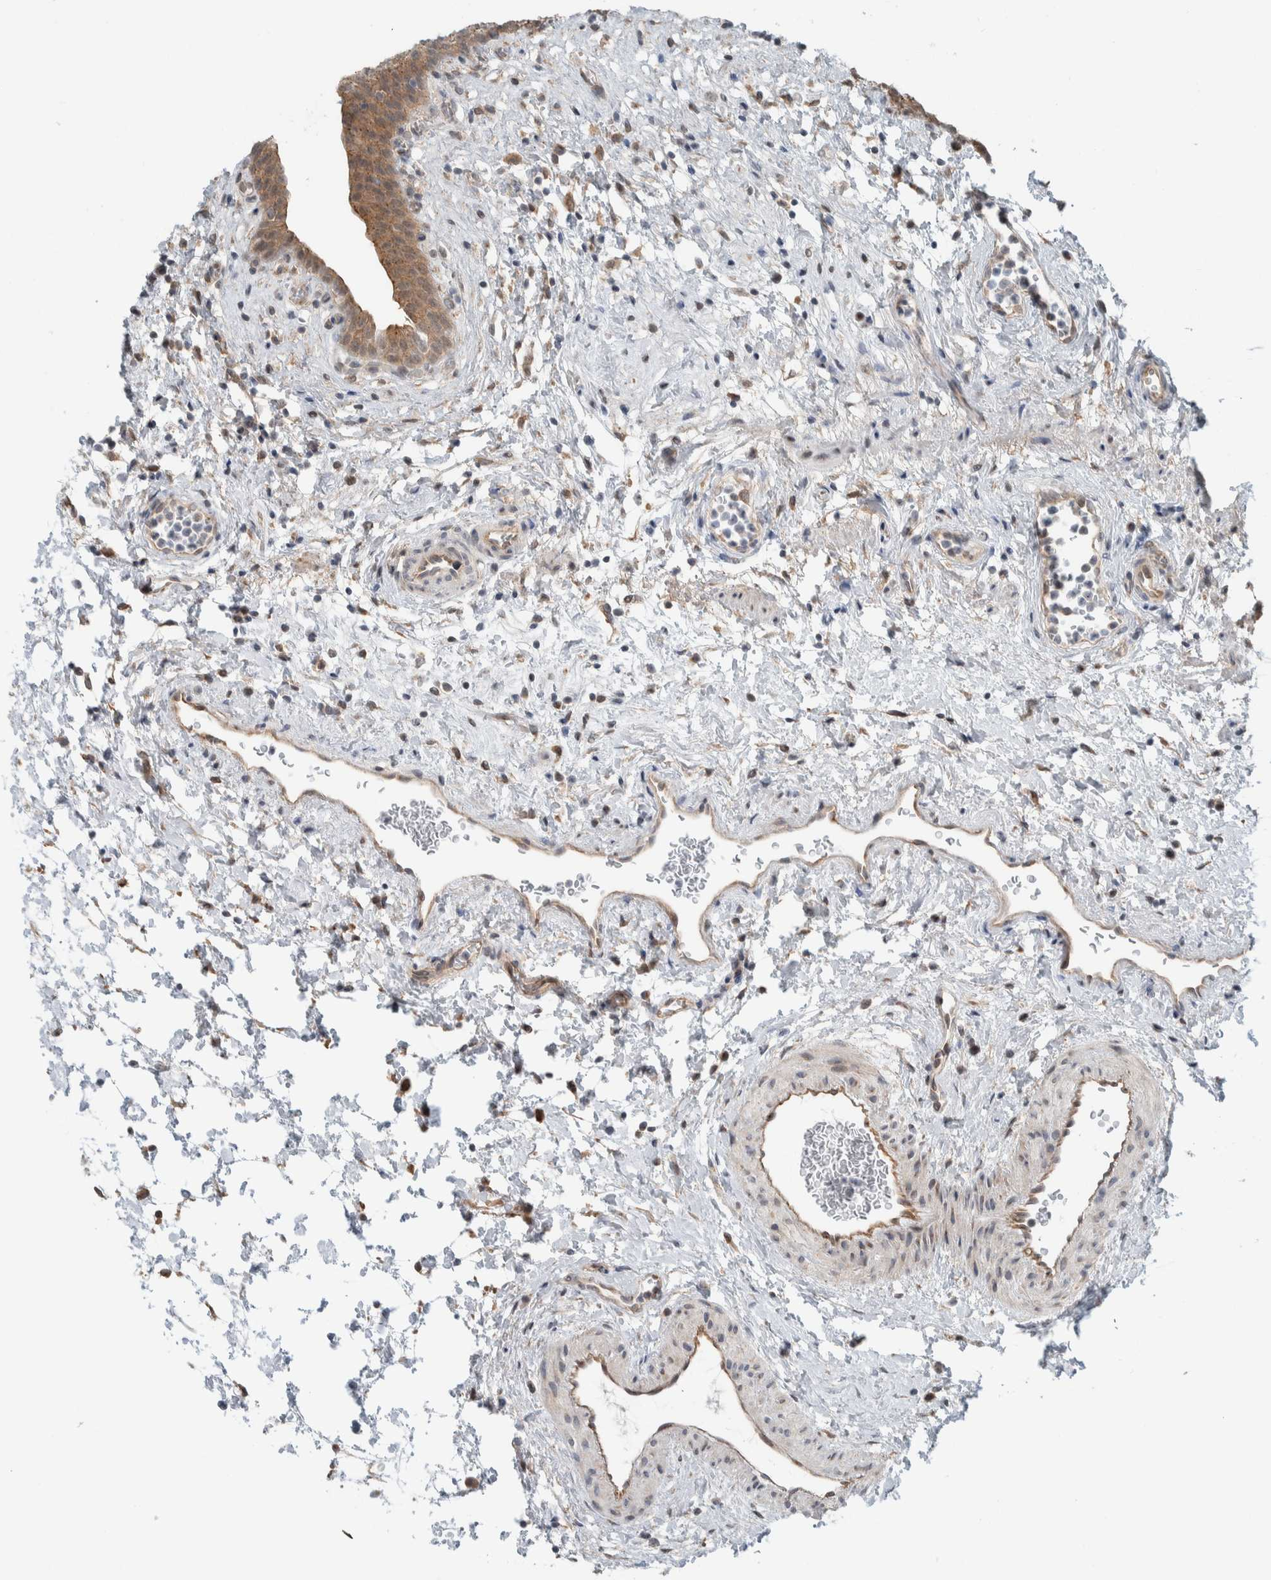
{"staining": {"intensity": "moderate", "quantity": ">75%", "location": "cytoplasmic/membranous"}, "tissue": "urinary bladder", "cell_type": "Urothelial cells", "image_type": "normal", "snomed": [{"axis": "morphology", "description": "Normal tissue, NOS"}, {"axis": "topography", "description": "Urinary bladder"}], "caption": "A high-resolution histopathology image shows immunohistochemistry staining of benign urinary bladder, which demonstrates moderate cytoplasmic/membranous expression in approximately >75% of urothelial cells.", "gene": "RERE", "patient": {"sex": "male", "age": 37}}